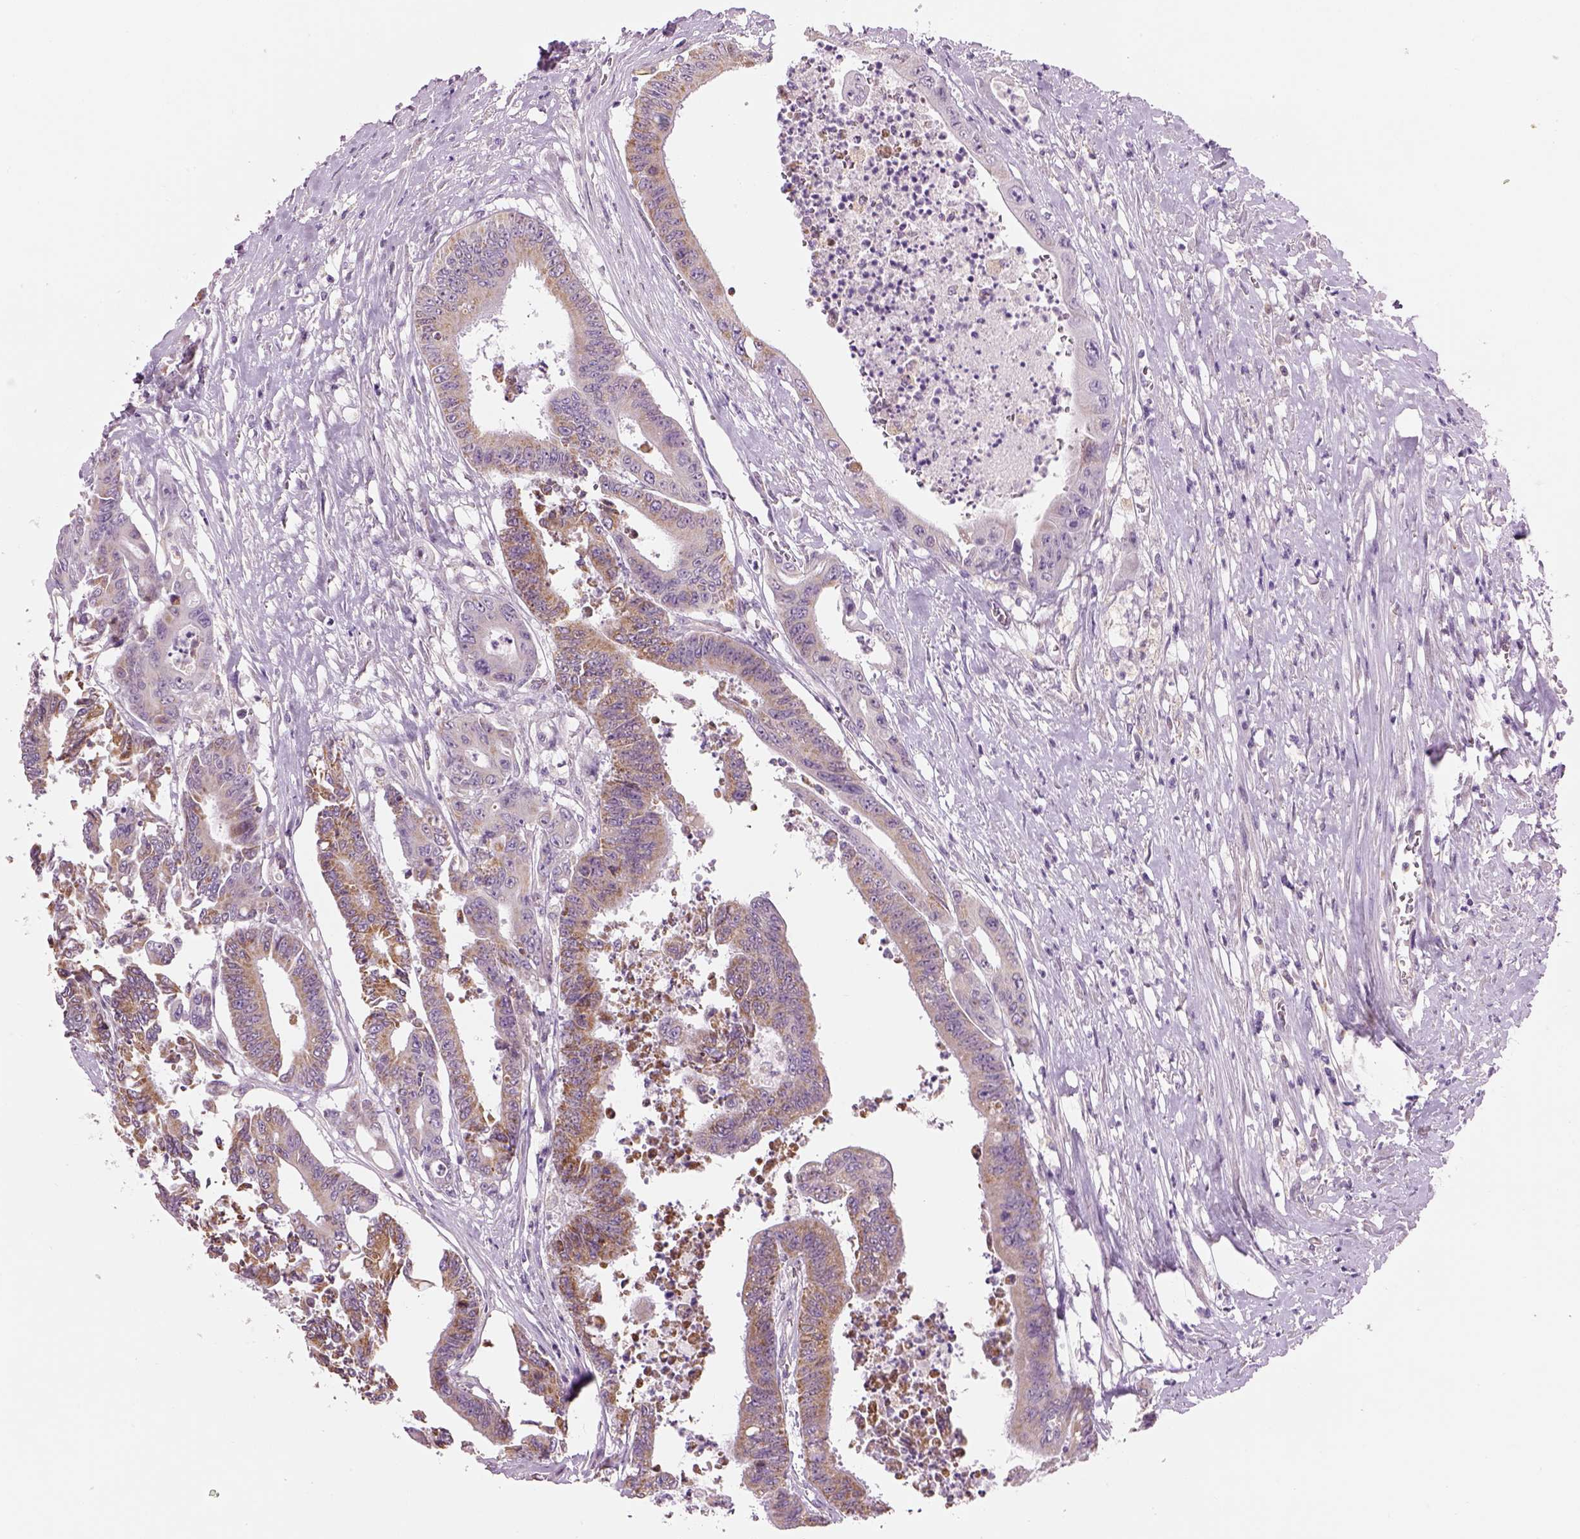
{"staining": {"intensity": "moderate", "quantity": "25%-75%", "location": "cytoplasmic/membranous"}, "tissue": "colorectal cancer", "cell_type": "Tumor cells", "image_type": "cancer", "snomed": [{"axis": "morphology", "description": "Adenocarcinoma, NOS"}, {"axis": "topography", "description": "Rectum"}], "caption": "Colorectal cancer (adenocarcinoma) was stained to show a protein in brown. There is medium levels of moderate cytoplasmic/membranous expression in about 25%-75% of tumor cells. The staining was performed using DAB (3,3'-diaminobenzidine), with brown indicating positive protein expression. Nuclei are stained blue with hematoxylin.", "gene": "IFT52", "patient": {"sex": "male", "age": 54}}